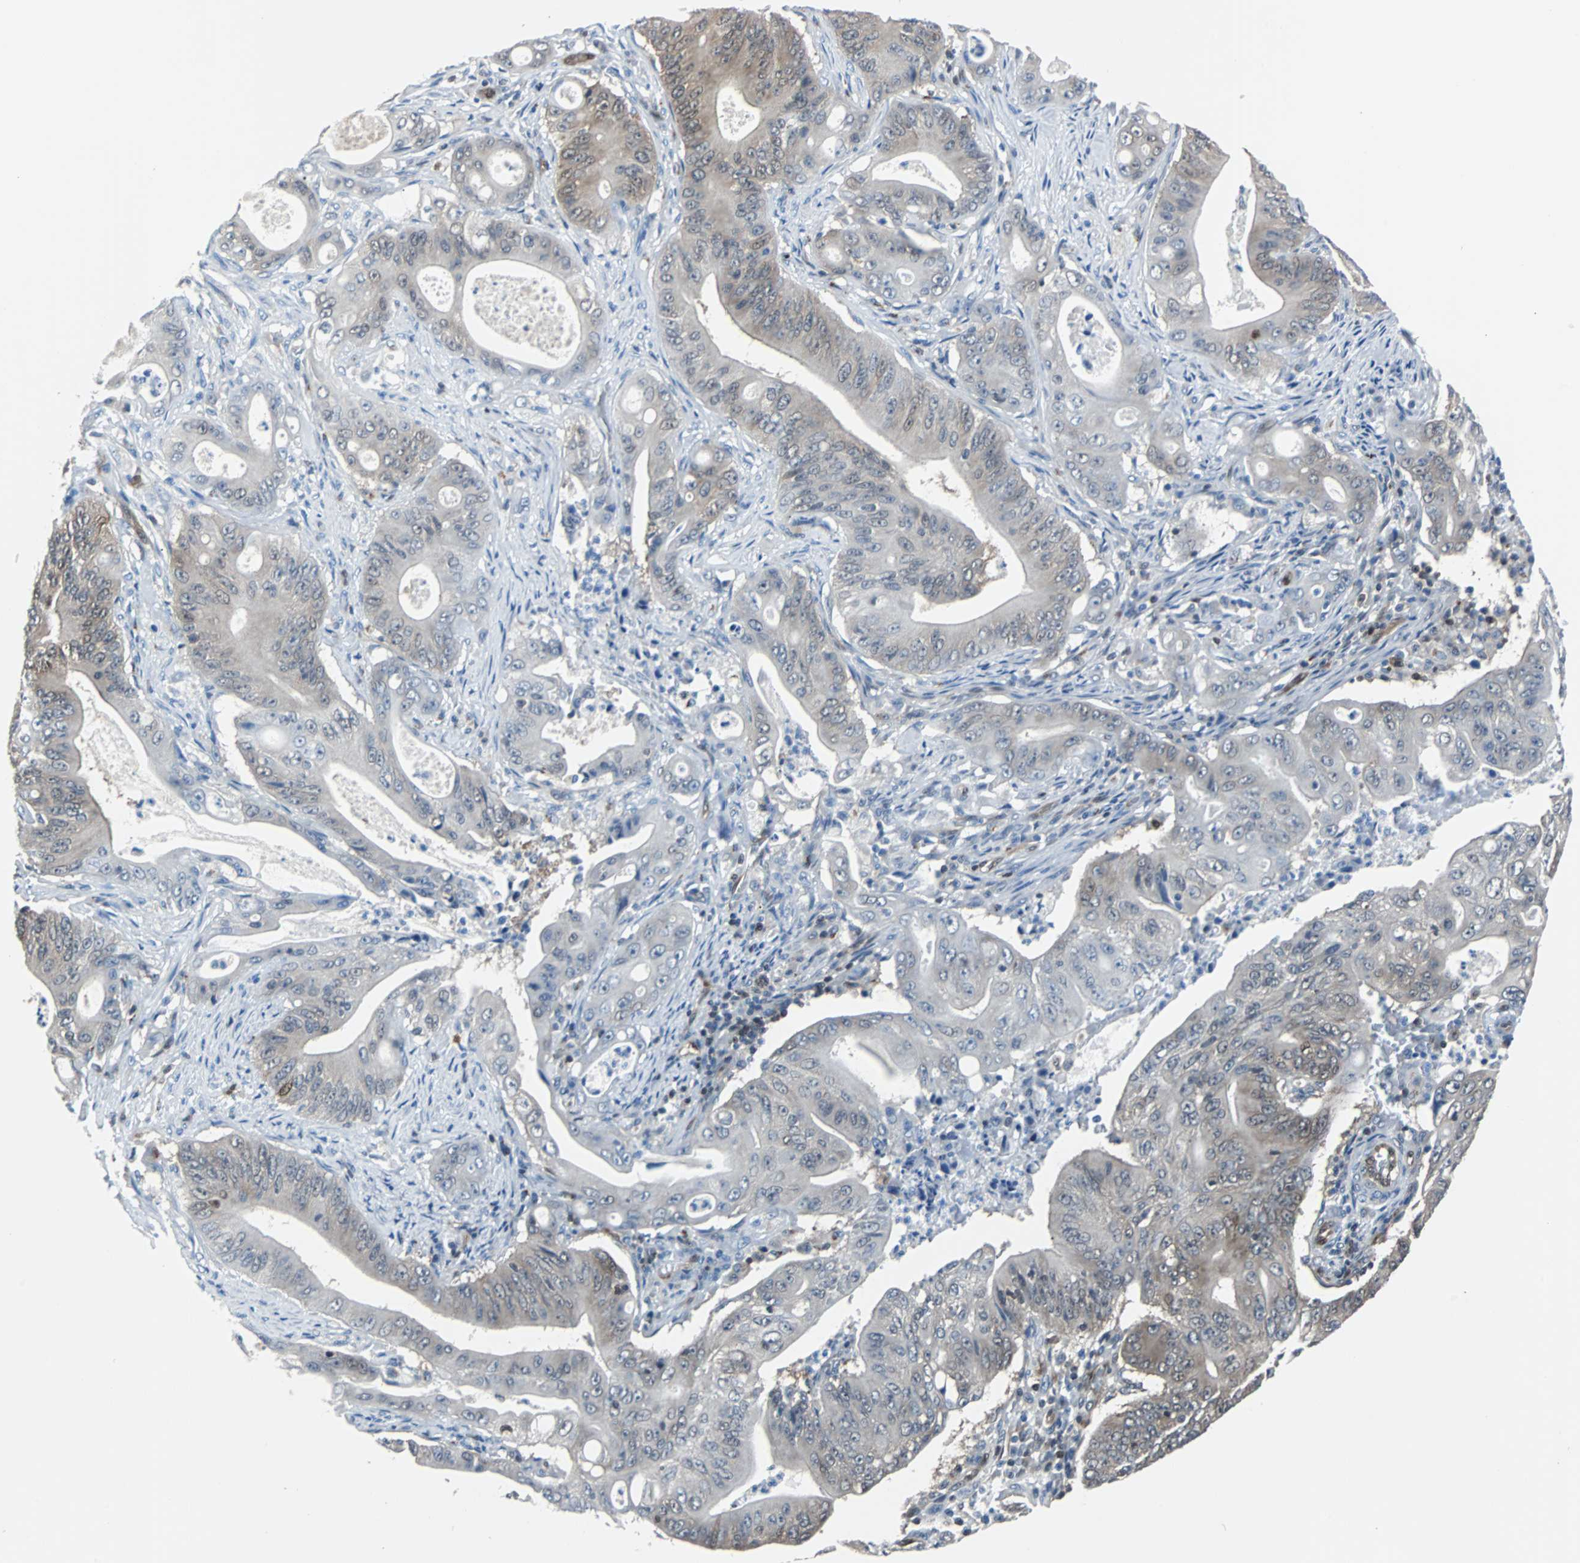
{"staining": {"intensity": "weak", "quantity": "<25%", "location": "cytoplasmic/membranous"}, "tissue": "pancreatic cancer", "cell_type": "Tumor cells", "image_type": "cancer", "snomed": [{"axis": "morphology", "description": "Normal tissue, NOS"}, {"axis": "topography", "description": "Lymph node"}], "caption": "Pancreatic cancer was stained to show a protein in brown. There is no significant expression in tumor cells.", "gene": "MAP2K6", "patient": {"sex": "male", "age": 62}}